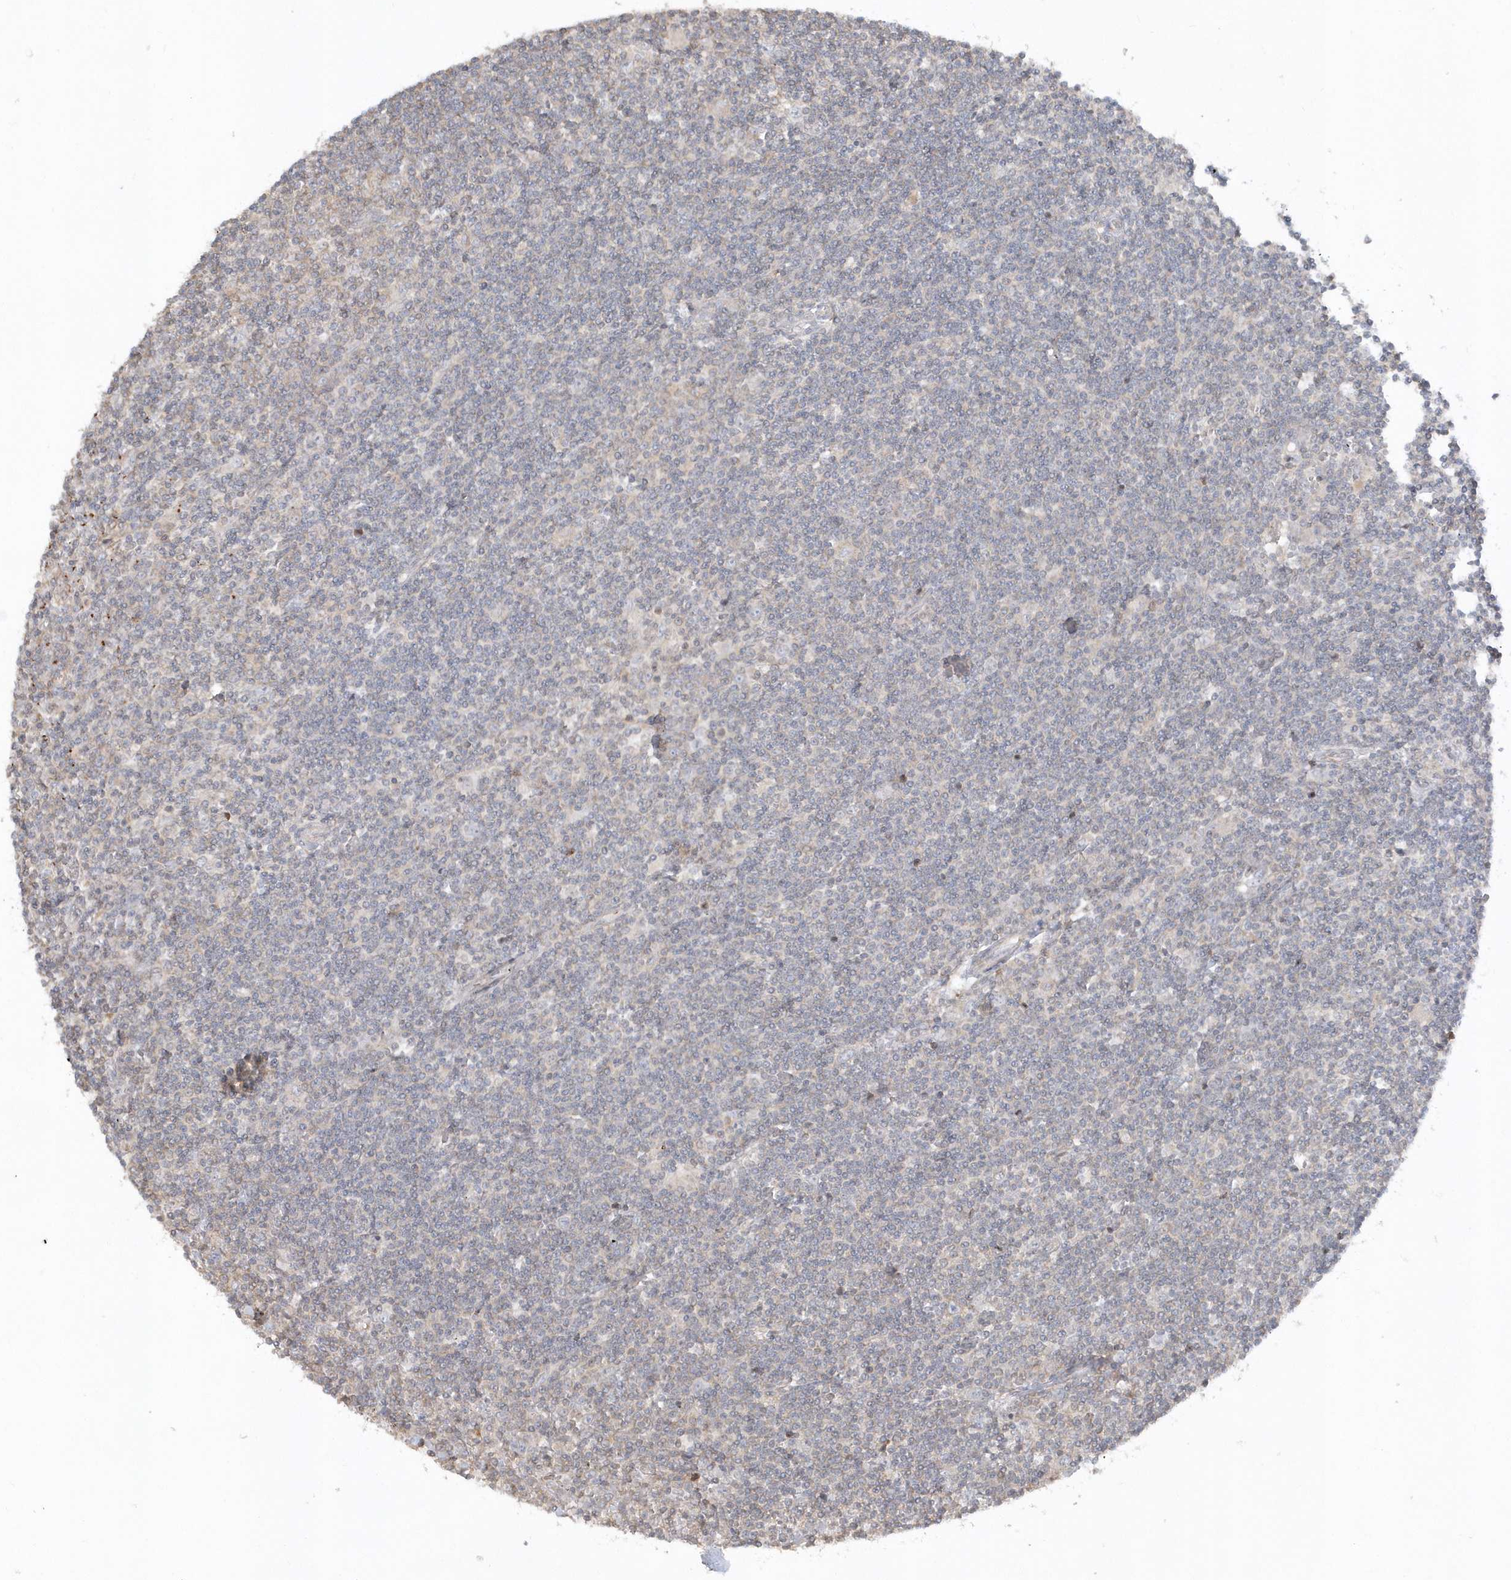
{"staining": {"intensity": "negative", "quantity": "none", "location": "none"}, "tissue": "lymphoma", "cell_type": "Tumor cells", "image_type": "cancer", "snomed": [{"axis": "morphology", "description": "Malignant lymphoma, non-Hodgkin's type, Low grade"}, {"axis": "topography", "description": "Spleen"}], "caption": "IHC photomicrograph of lymphoma stained for a protein (brown), which exhibits no positivity in tumor cells.", "gene": "BSN", "patient": {"sex": "male", "age": 76}}